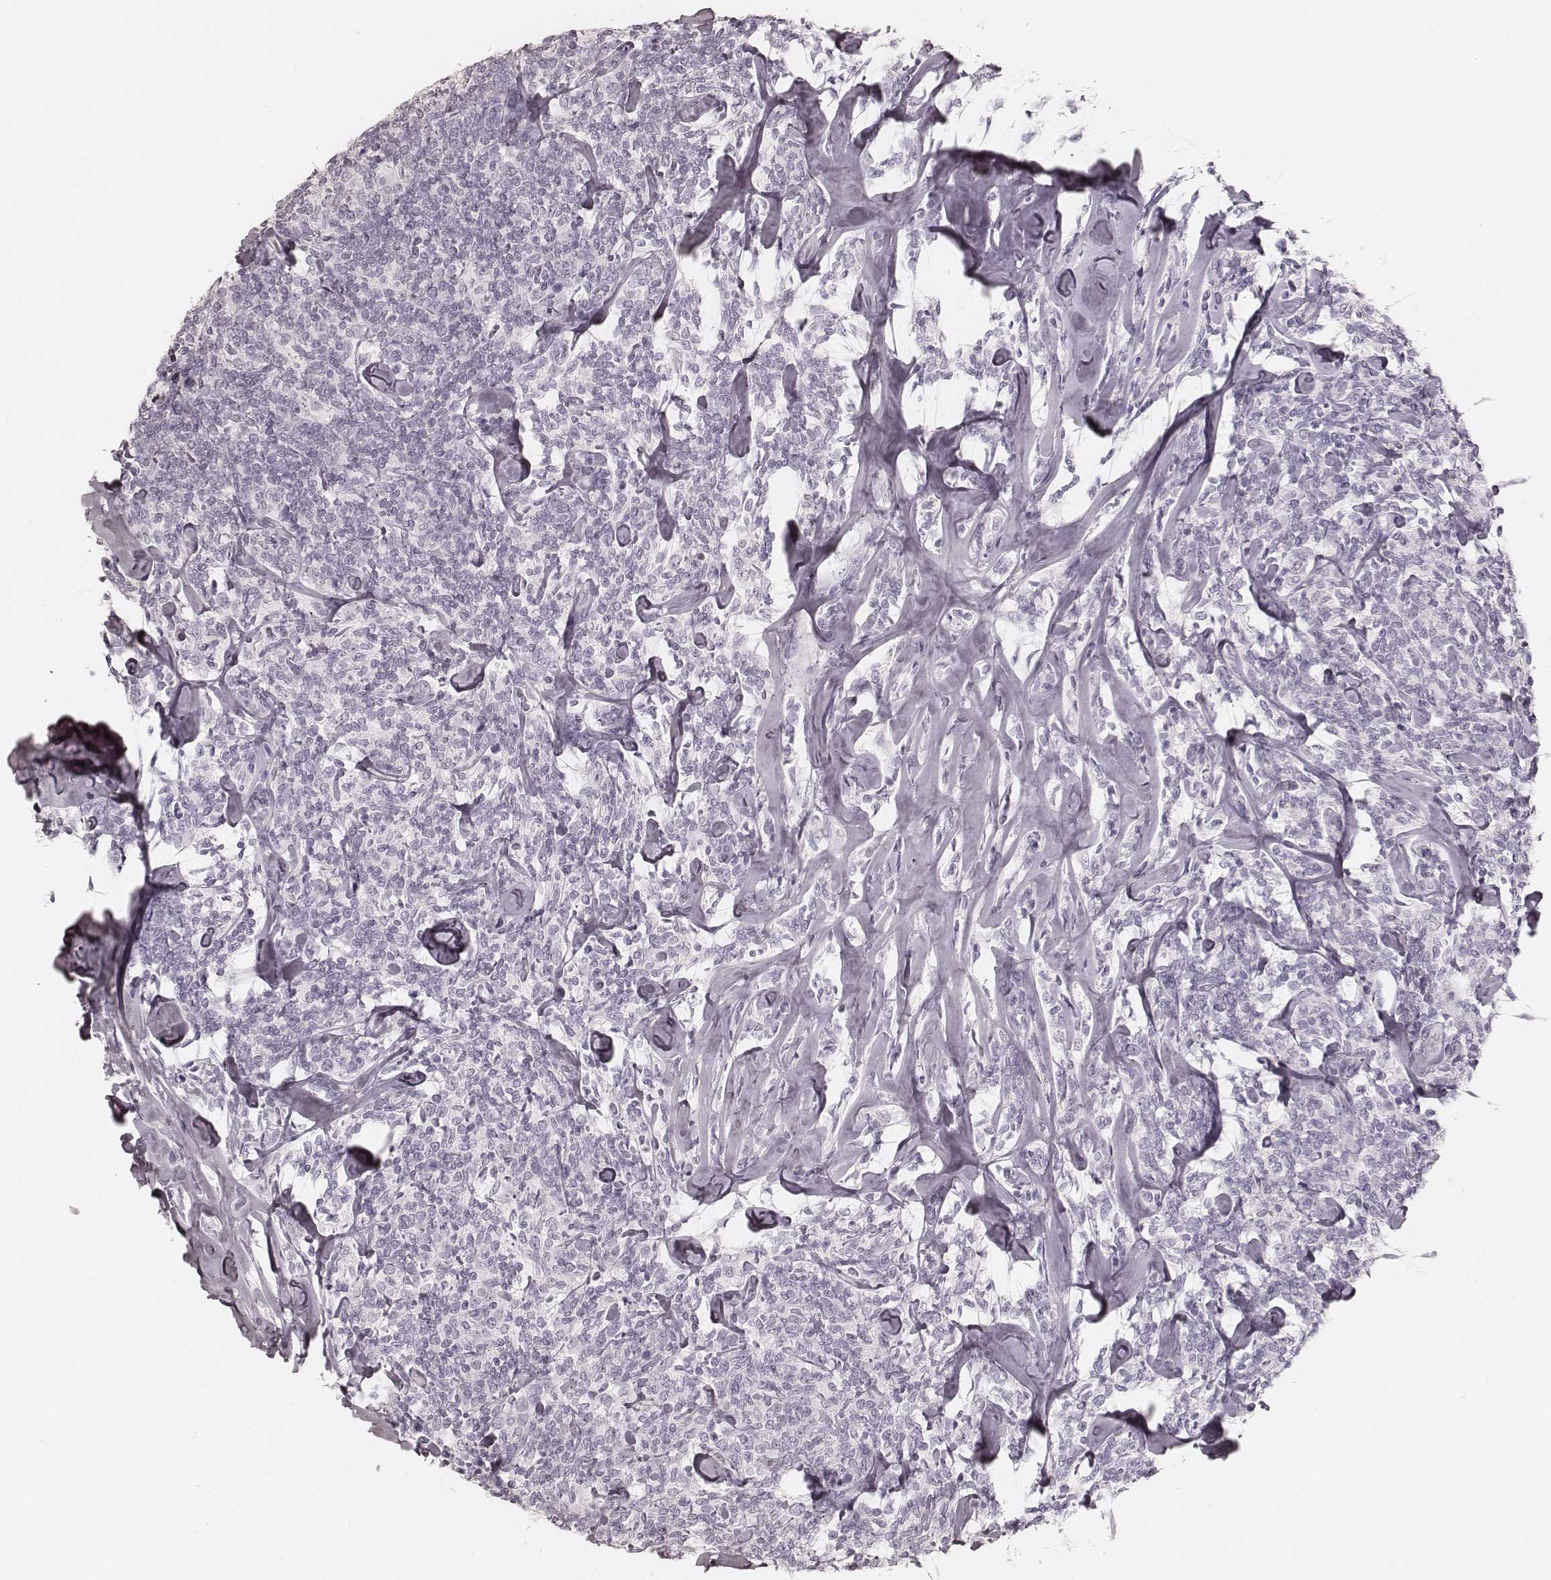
{"staining": {"intensity": "negative", "quantity": "none", "location": "none"}, "tissue": "lymphoma", "cell_type": "Tumor cells", "image_type": "cancer", "snomed": [{"axis": "morphology", "description": "Malignant lymphoma, non-Hodgkin's type, Low grade"}, {"axis": "topography", "description": "Lymph node"}], "caption": "Immunohistochemistry micrograph of human lymphoma stained for a protein (brown), which displays no expression in tumor cells. Nuclei are stained in blue.", "gene": "KRT26", "patient": {"sex": "female", "age": 56}}